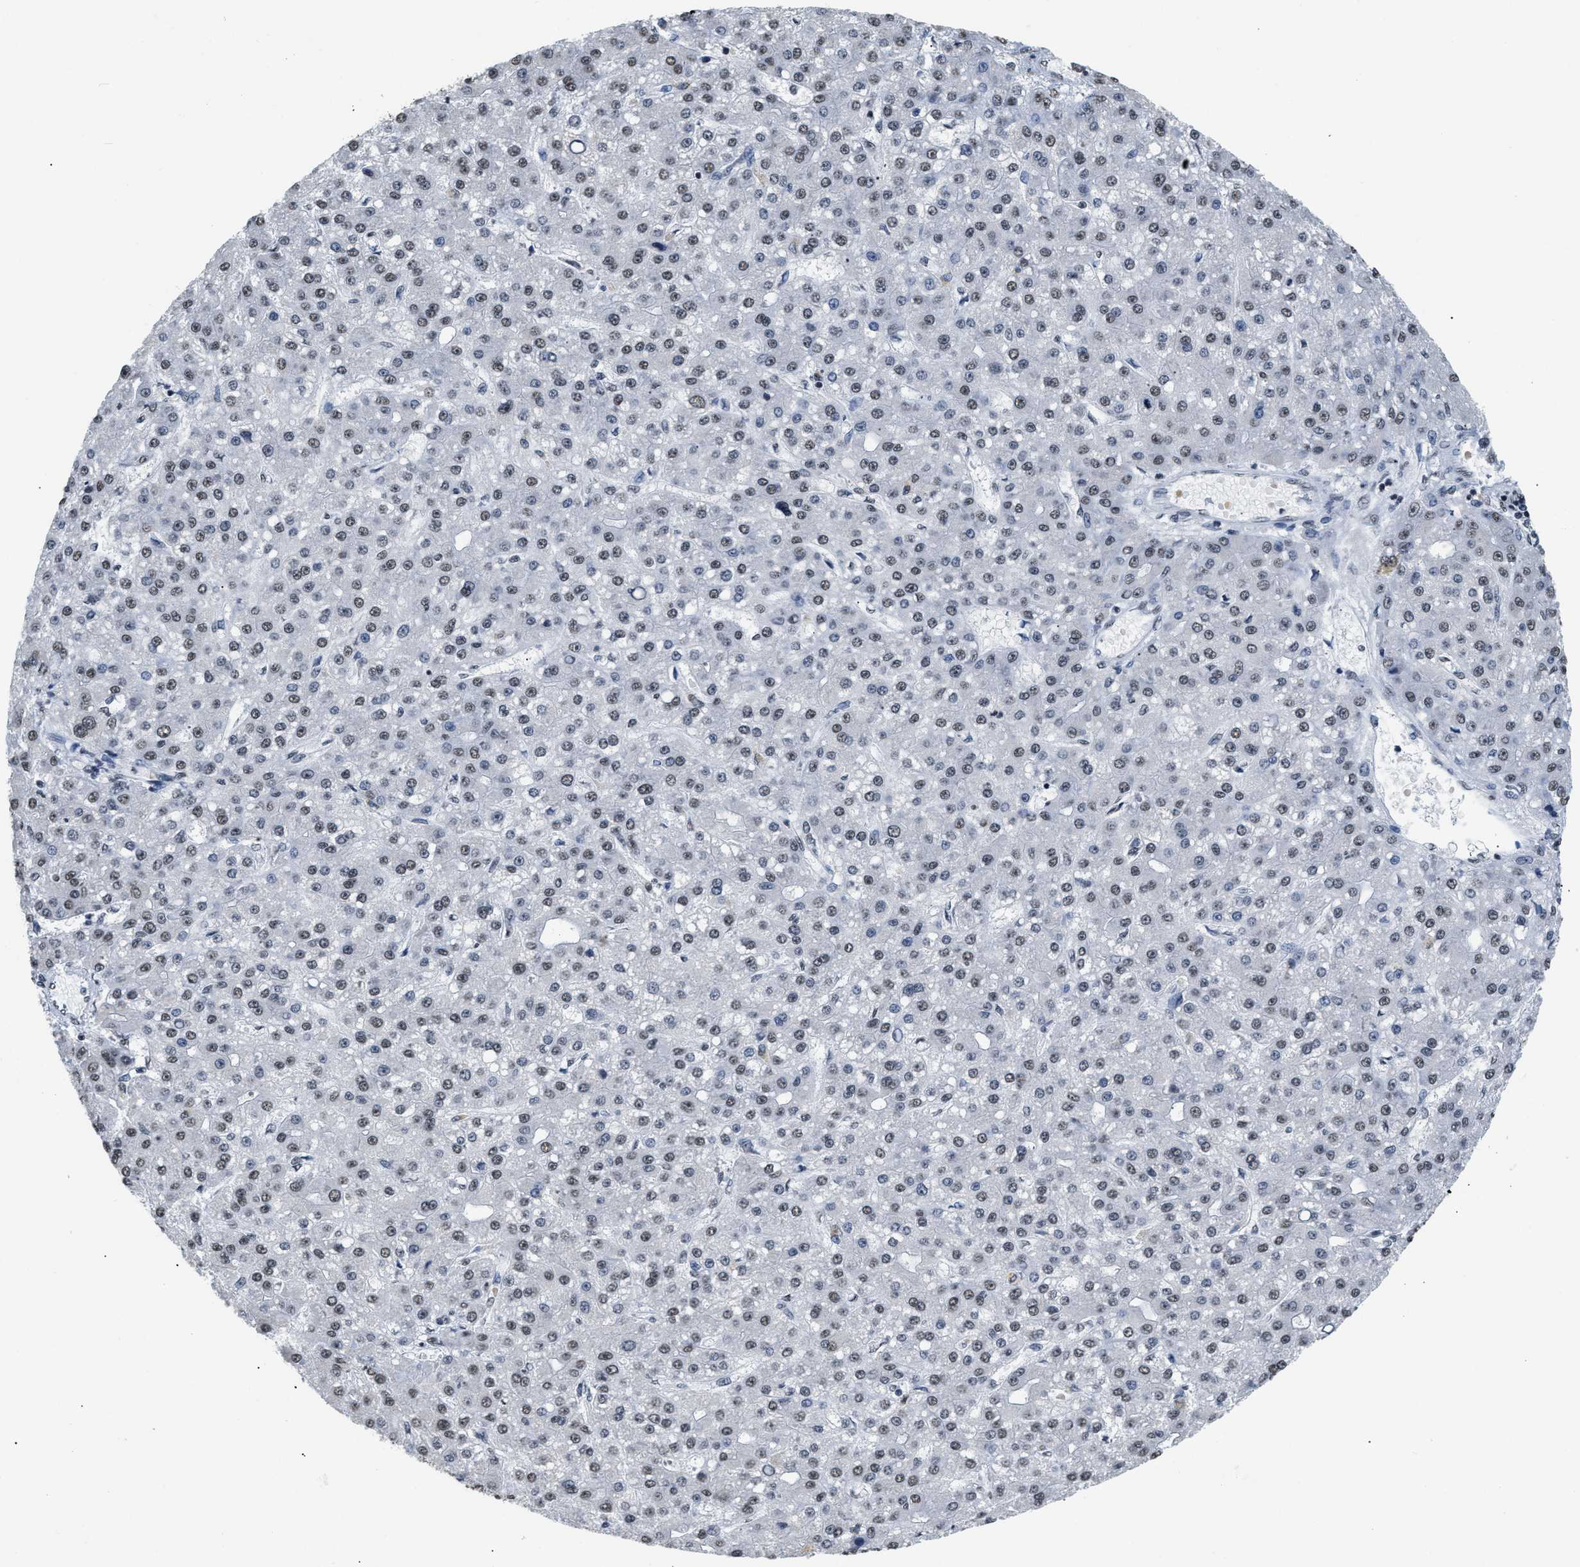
{"staining": {"intensity": "weak", "quantity": ">75%", "location": "nuclear"}, "tissue": "liver cancer", "cell_type": "Tumor cells", "image_type": "cancer", "snomed": [{"axis": "morphology", "description": "Carcinoma, Hepatocellular, NOS"}, {"axis": "topography", "description": "Liver"}], "caption": "Tumor cells show low levels of weak nuclear positivity in about >75% of cells in liver hepatocellular carcinoma.", "gene": "RAF1", "patient": {"sex": "male", "age": 67}}